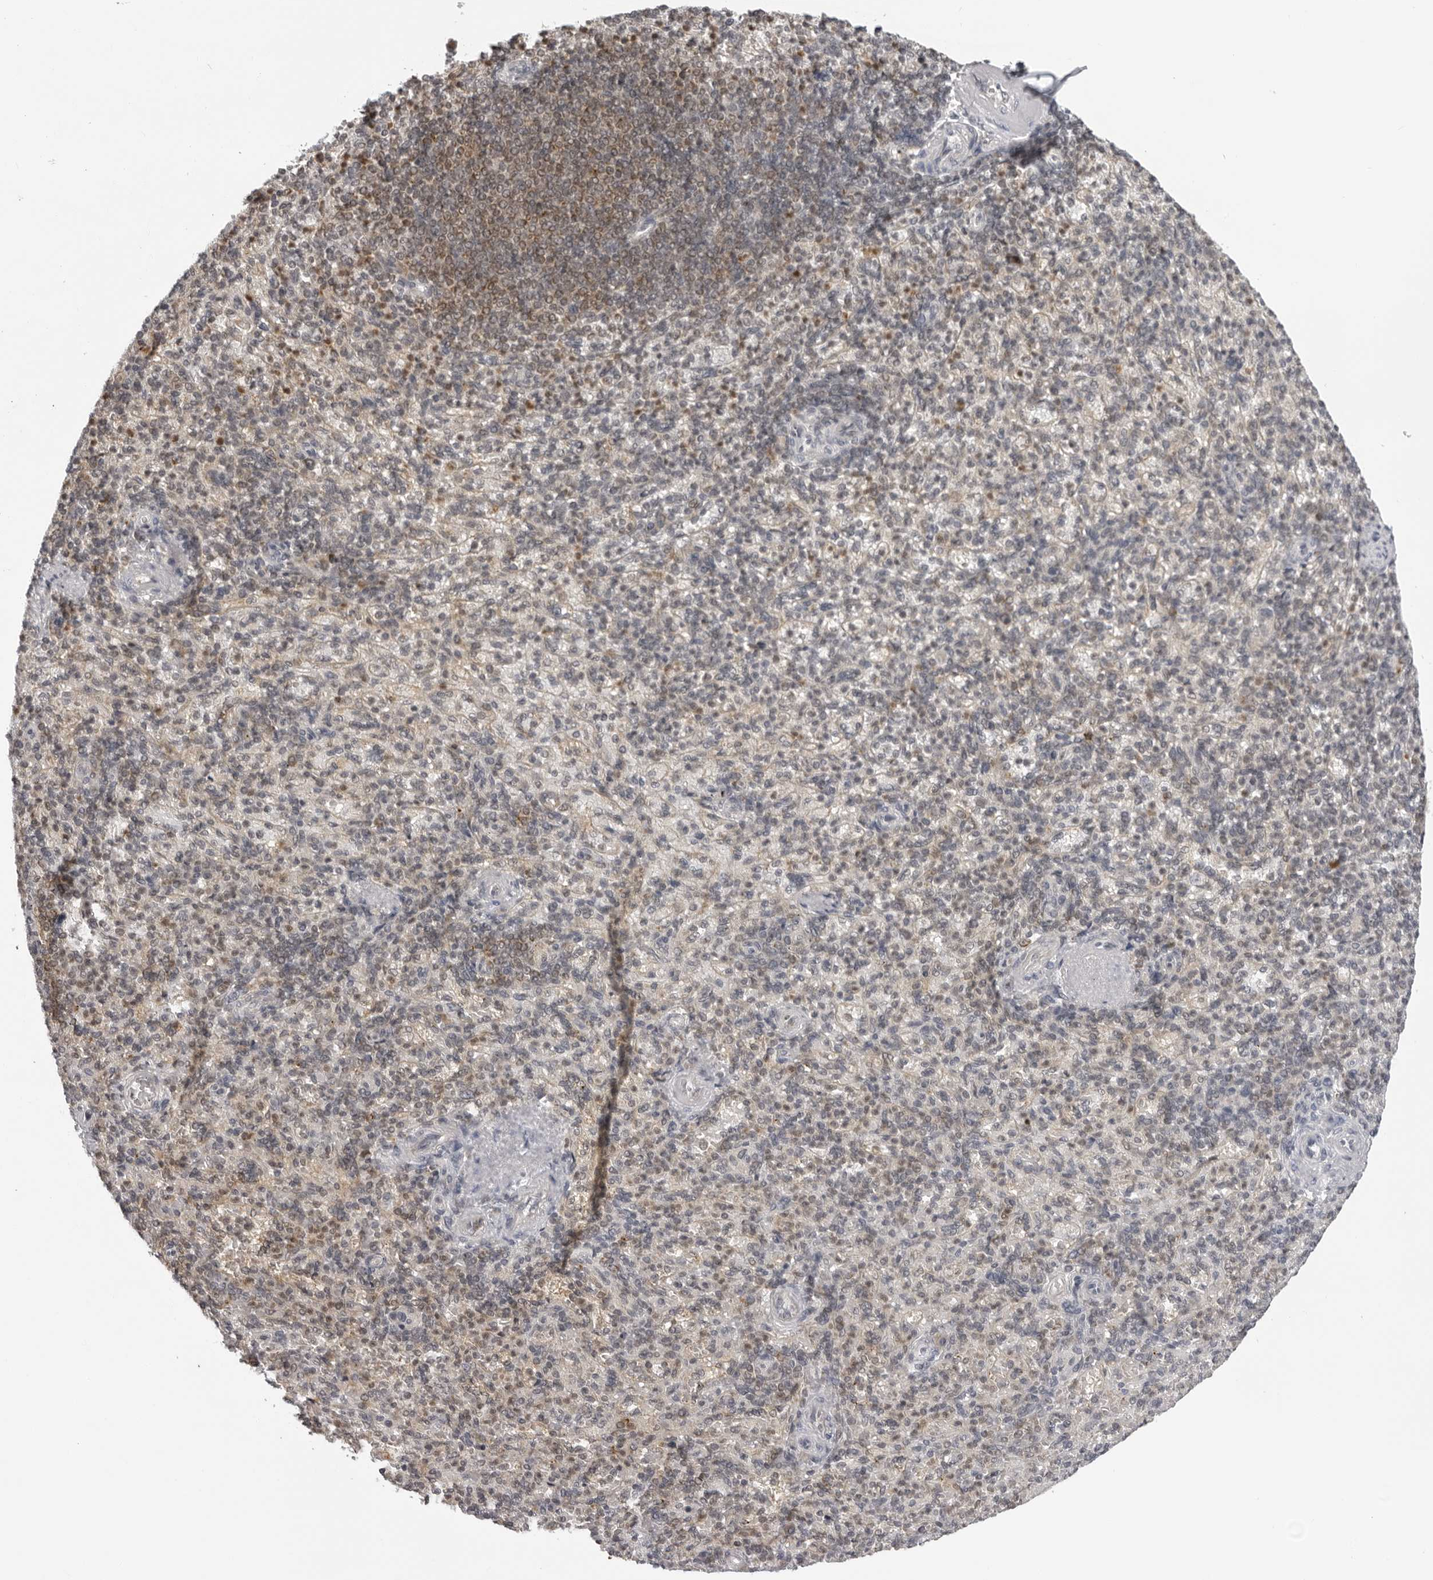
{"staining": {"intensity": "weak", "quantity": "<25%", "location": "cytoplasmic/membranous"}, "tissue": "spleen", "cell_type": "Cells in red pulp", "image_type": "normal", "snomed": [{"axis": "morphology", "description": "Normal tissue, NOS"}, {"axis": "topography", "description": "Spleen"}], "caption": "Micrograph shows no protein expression in cells in red pulp of unremarkable spleen. The staining is performed using DAB brown chromogen with nuclei counter-stained in using hematoxylin.", "gene": "MRPS15", "patient": {"sex": "female", "age": 74}}